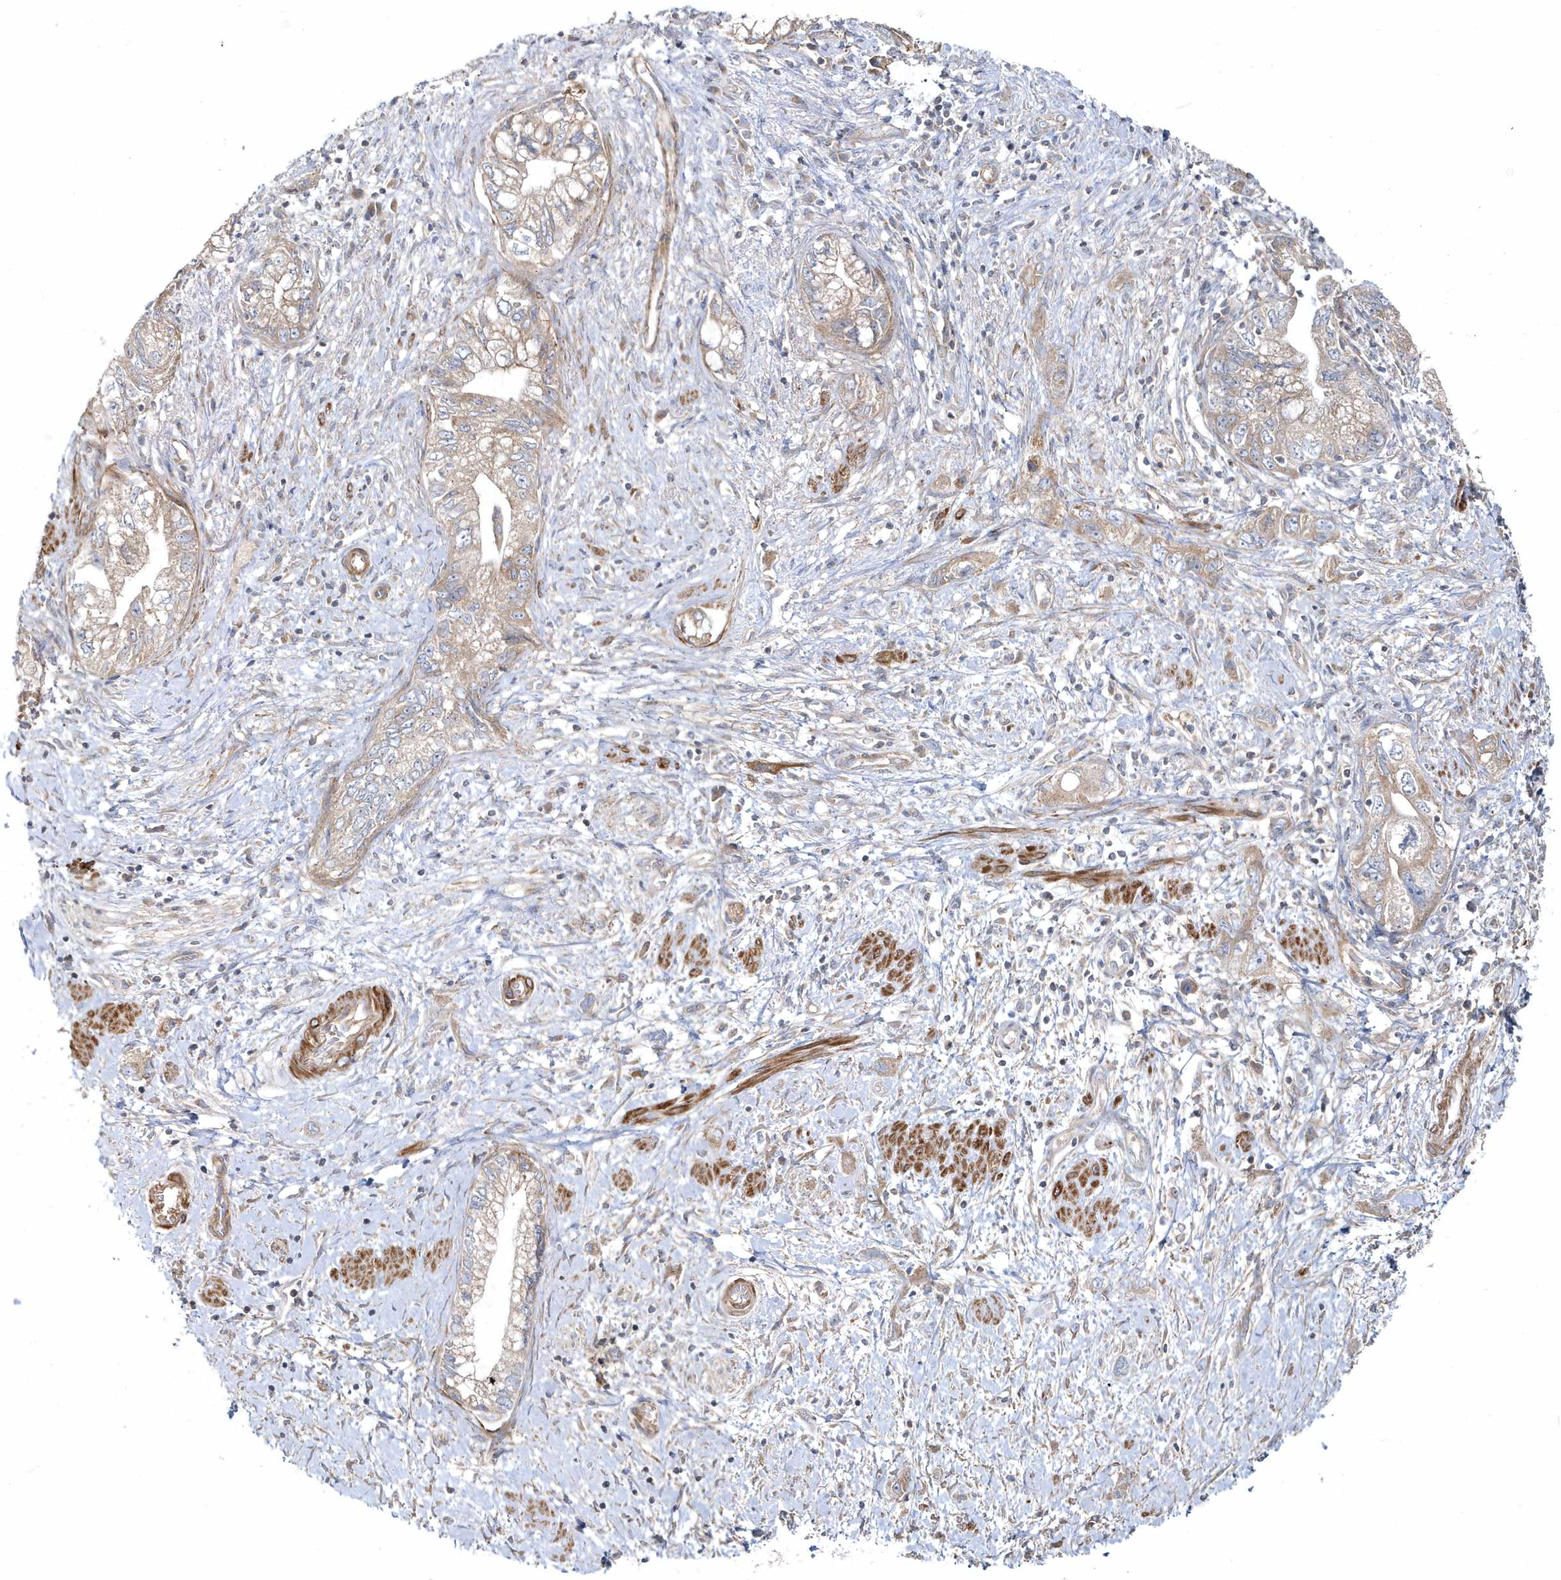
{"staining": {"intensity": "weak", "quantity": ">75%", "location": "cytoplasmic/membranous"}, "tissue": "pancreatic cancer", "cell_type": "Tumor cells", "image_type": "cancer", "snomed": [{"axis": "morphology", "description": "Adenocarcinoma, NOS"}, {"axis": "topography", "description": "Pancreas"}], "caption": "An immunohistochemistry (IHC) image of tumor tissue is shown. Protein staining in brown labels weak cytoplasmic/membranous positivity in adenocarcinoma (pancreatic) within tumor cells.", "gene": "LEXM", "patient": {"sex": "female", "age": 73}}